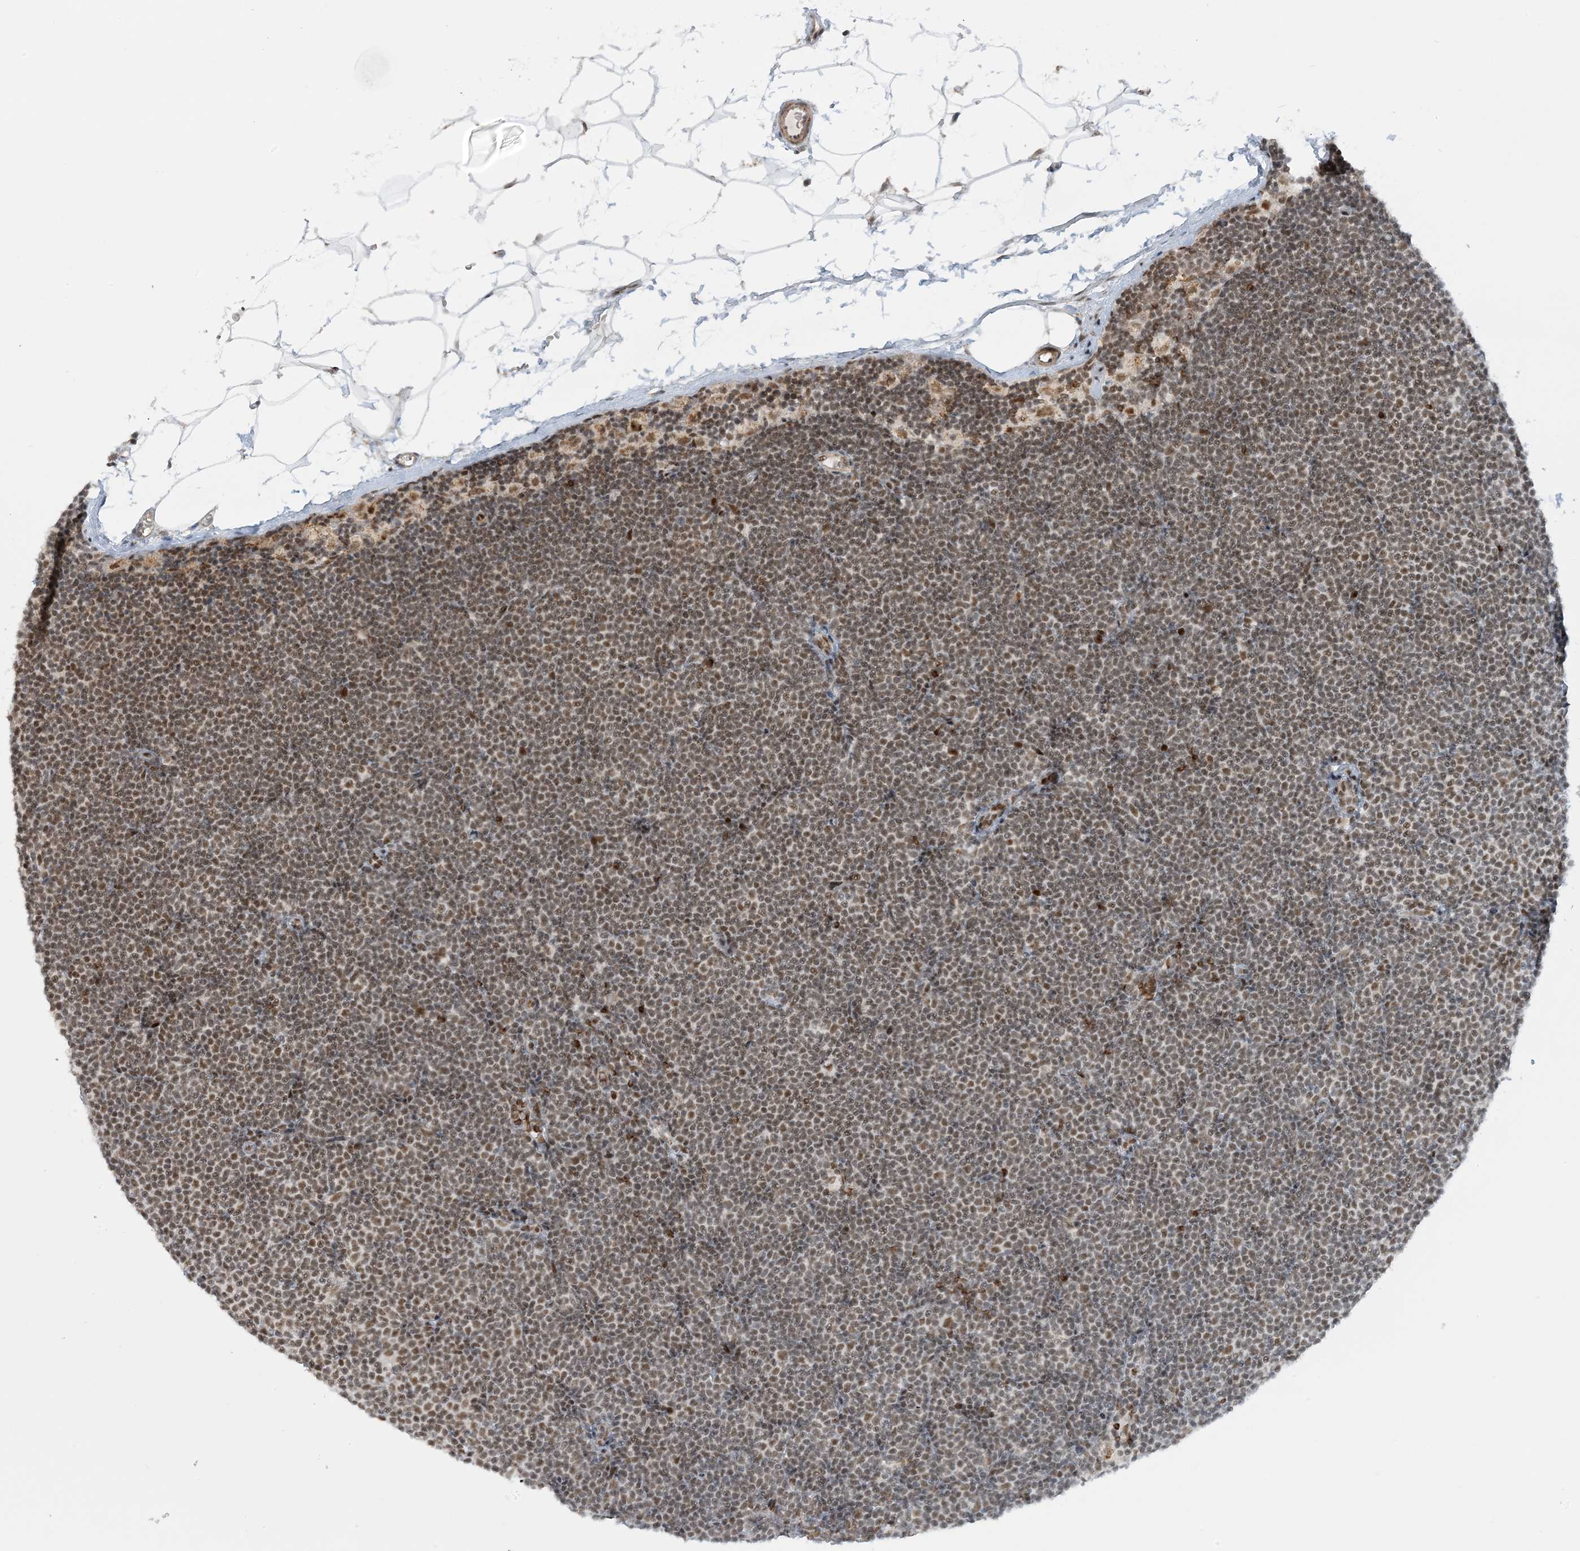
{"staining": {"intensity": "moderate", "quantity": "25%-75%", "location": "nuclear"}, "tissue": "lymphoma", "cell_type": "Tumor cells", "image_type": "cancer", "snomed": [{"axis": "morphology", "description": "Malignant lymphoma, non-Hodgkin's type, Low grade"}, {"axis": "topography", "description": "Lymph node"}], "caption": "Lymphoma was stained to show a protein in brown. There is medium levels of moderate nuclear positivity in approximately 25%-75% of tumor cells.", "gene": "ECT2L", "patient": {"sex": "female", "age": 53}}